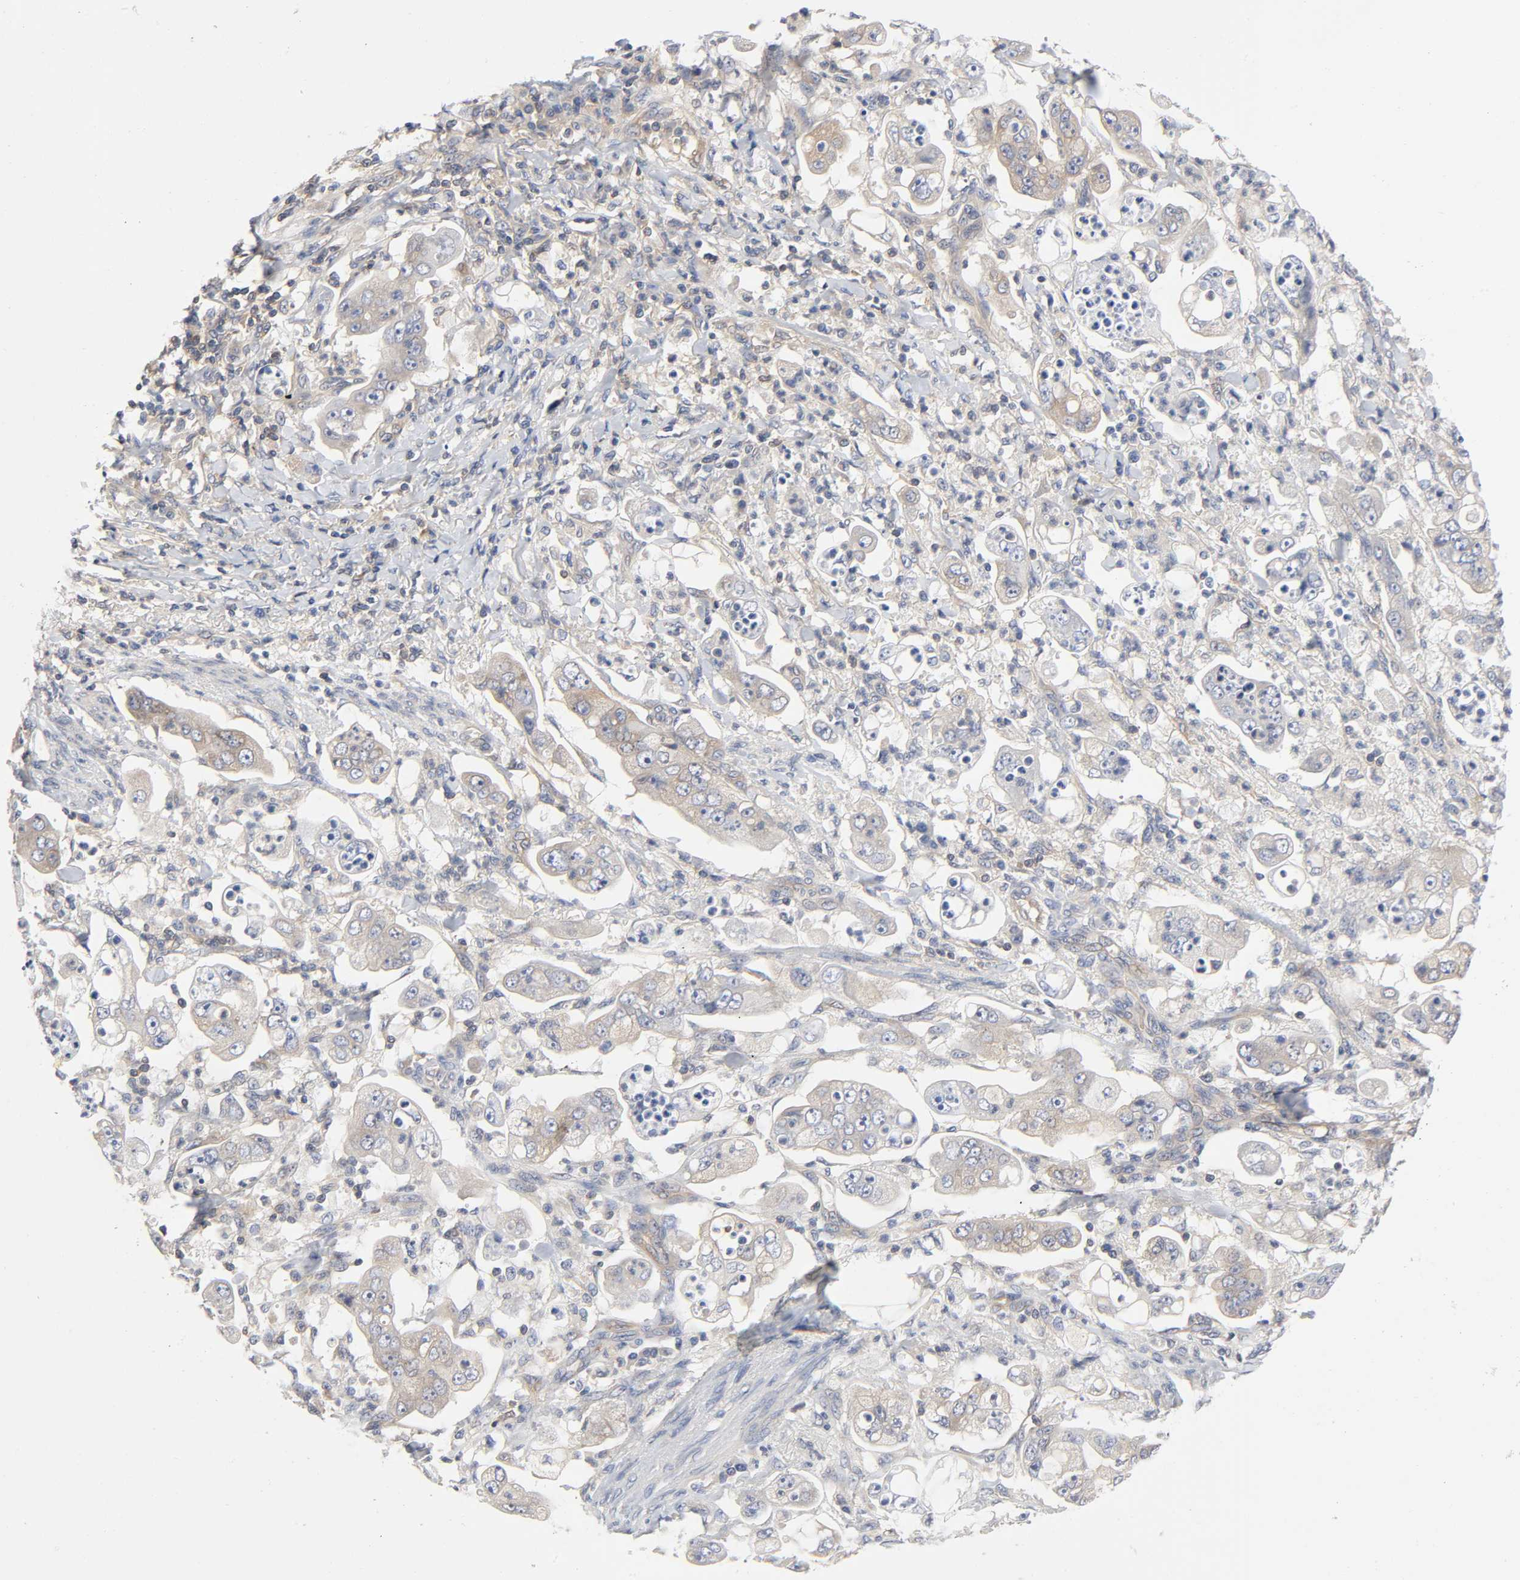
{"staining": {"intensity": "weak", "quantity": ">75%", "location": "cytoplasmic/membranous"}, "tissue": "stomach cancer", "cell_type": "Tumor cells", "image_type": "cancer", "snomed": [{"axis": "morphology", "description": "Adenocarcinoma, NOS"}, {"axis": "topography", "description": "Stomach"}], "caption": "Stomach adenocarcinoma stained with a brown dye shows weak cytoplasmic/membranous positive positivity in about >75% of tumor cells.", "gene": "PRKAB1", "patient": {"sex": "male", "age": 62}}